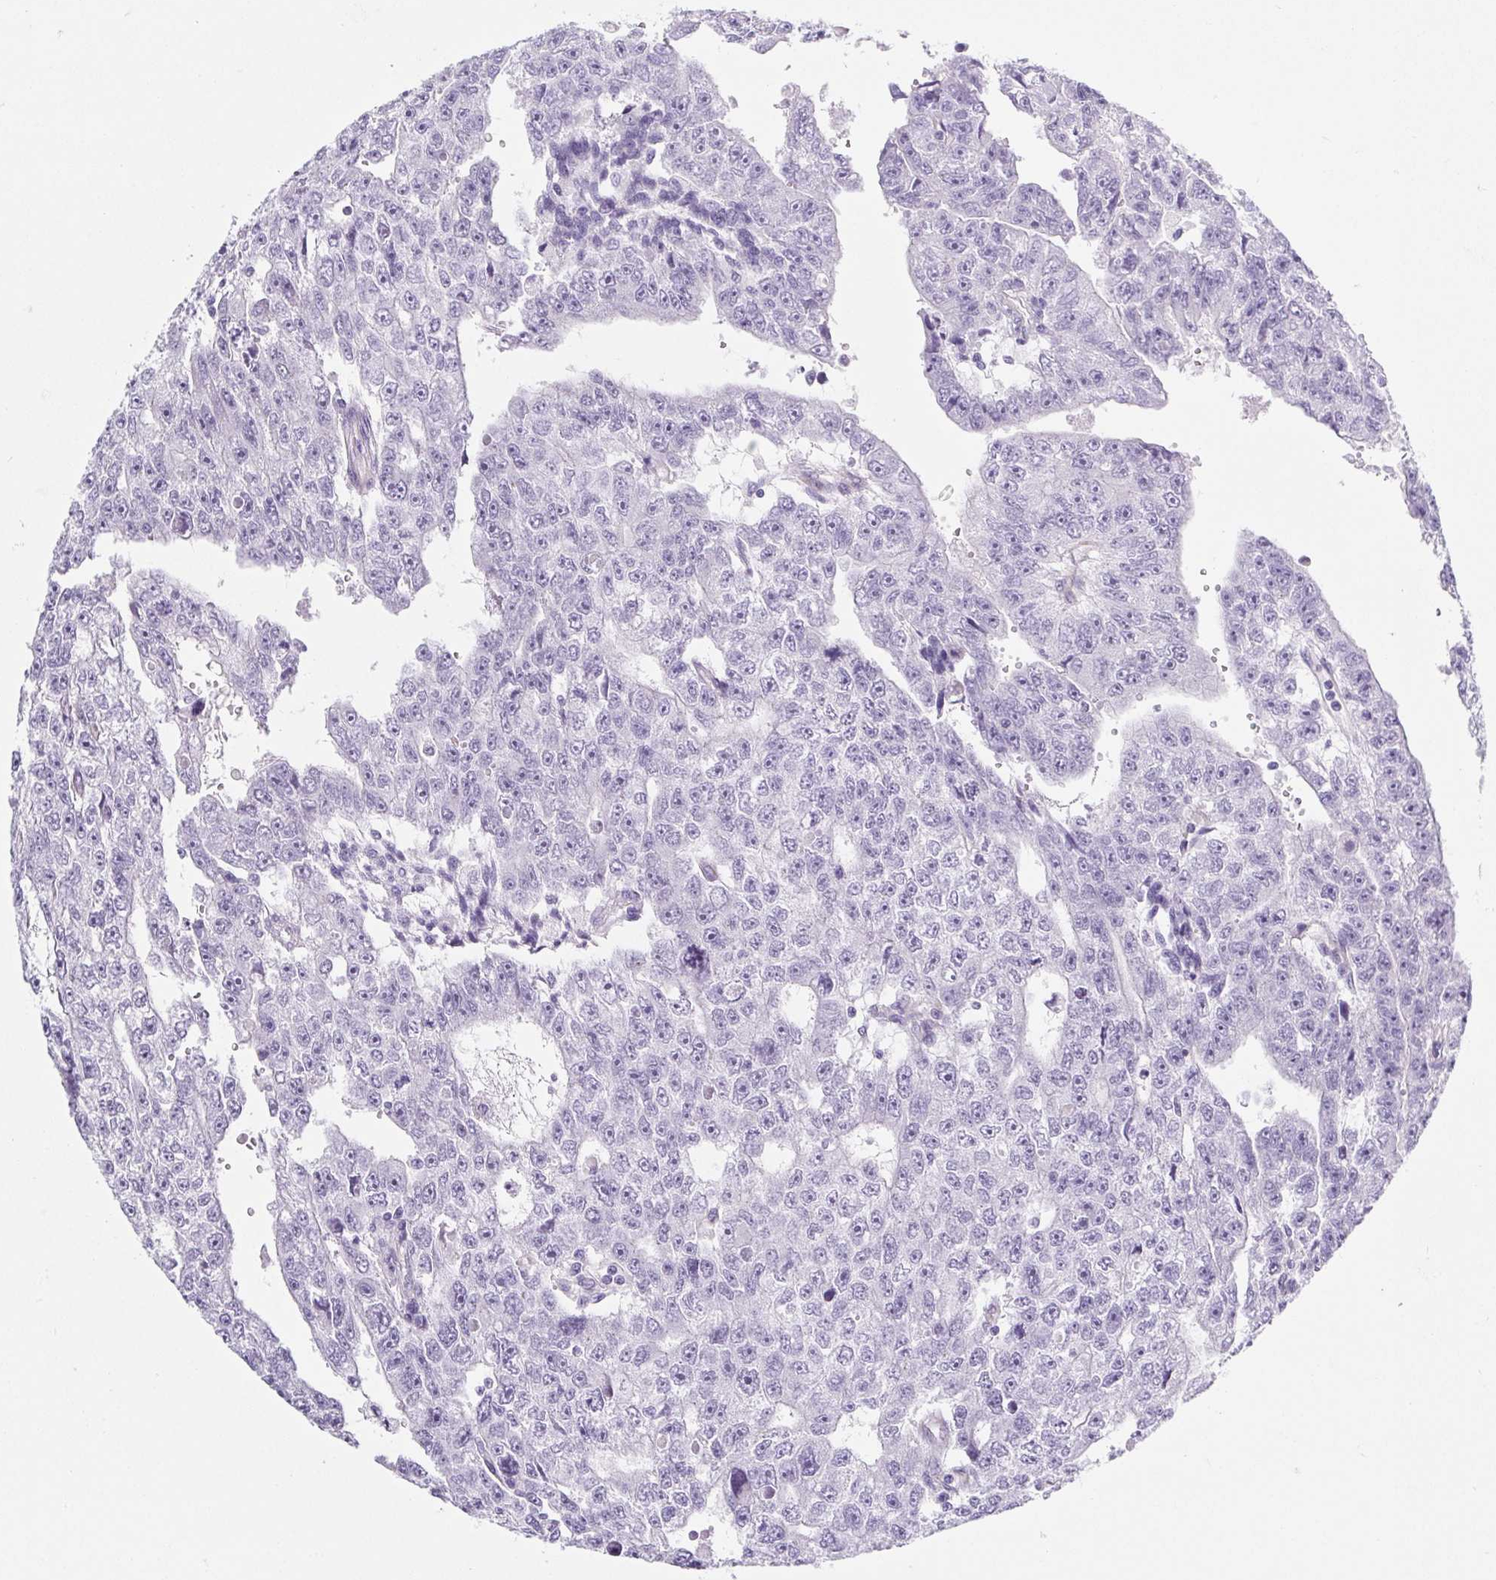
{"staining": {"intensity": "negative", "quantity": "none", "location": "none"}, "tissue": "testis cancer", "cell_type": "Tumor cells", "image_type": "cancer", "snomed": [{"axis": "morphology", "description": "Carcinoma, Embryonal, NOS"}, {"axis": "topography", "description": "Testis"}], "caption": "Human embryonal carcinoma (testis) stained for a protein using immunohistochemistry (IHC) reveals no expression in tumor cells.", "gene": "BCAS1", "patient": {"sex": "male", "age": 20}}